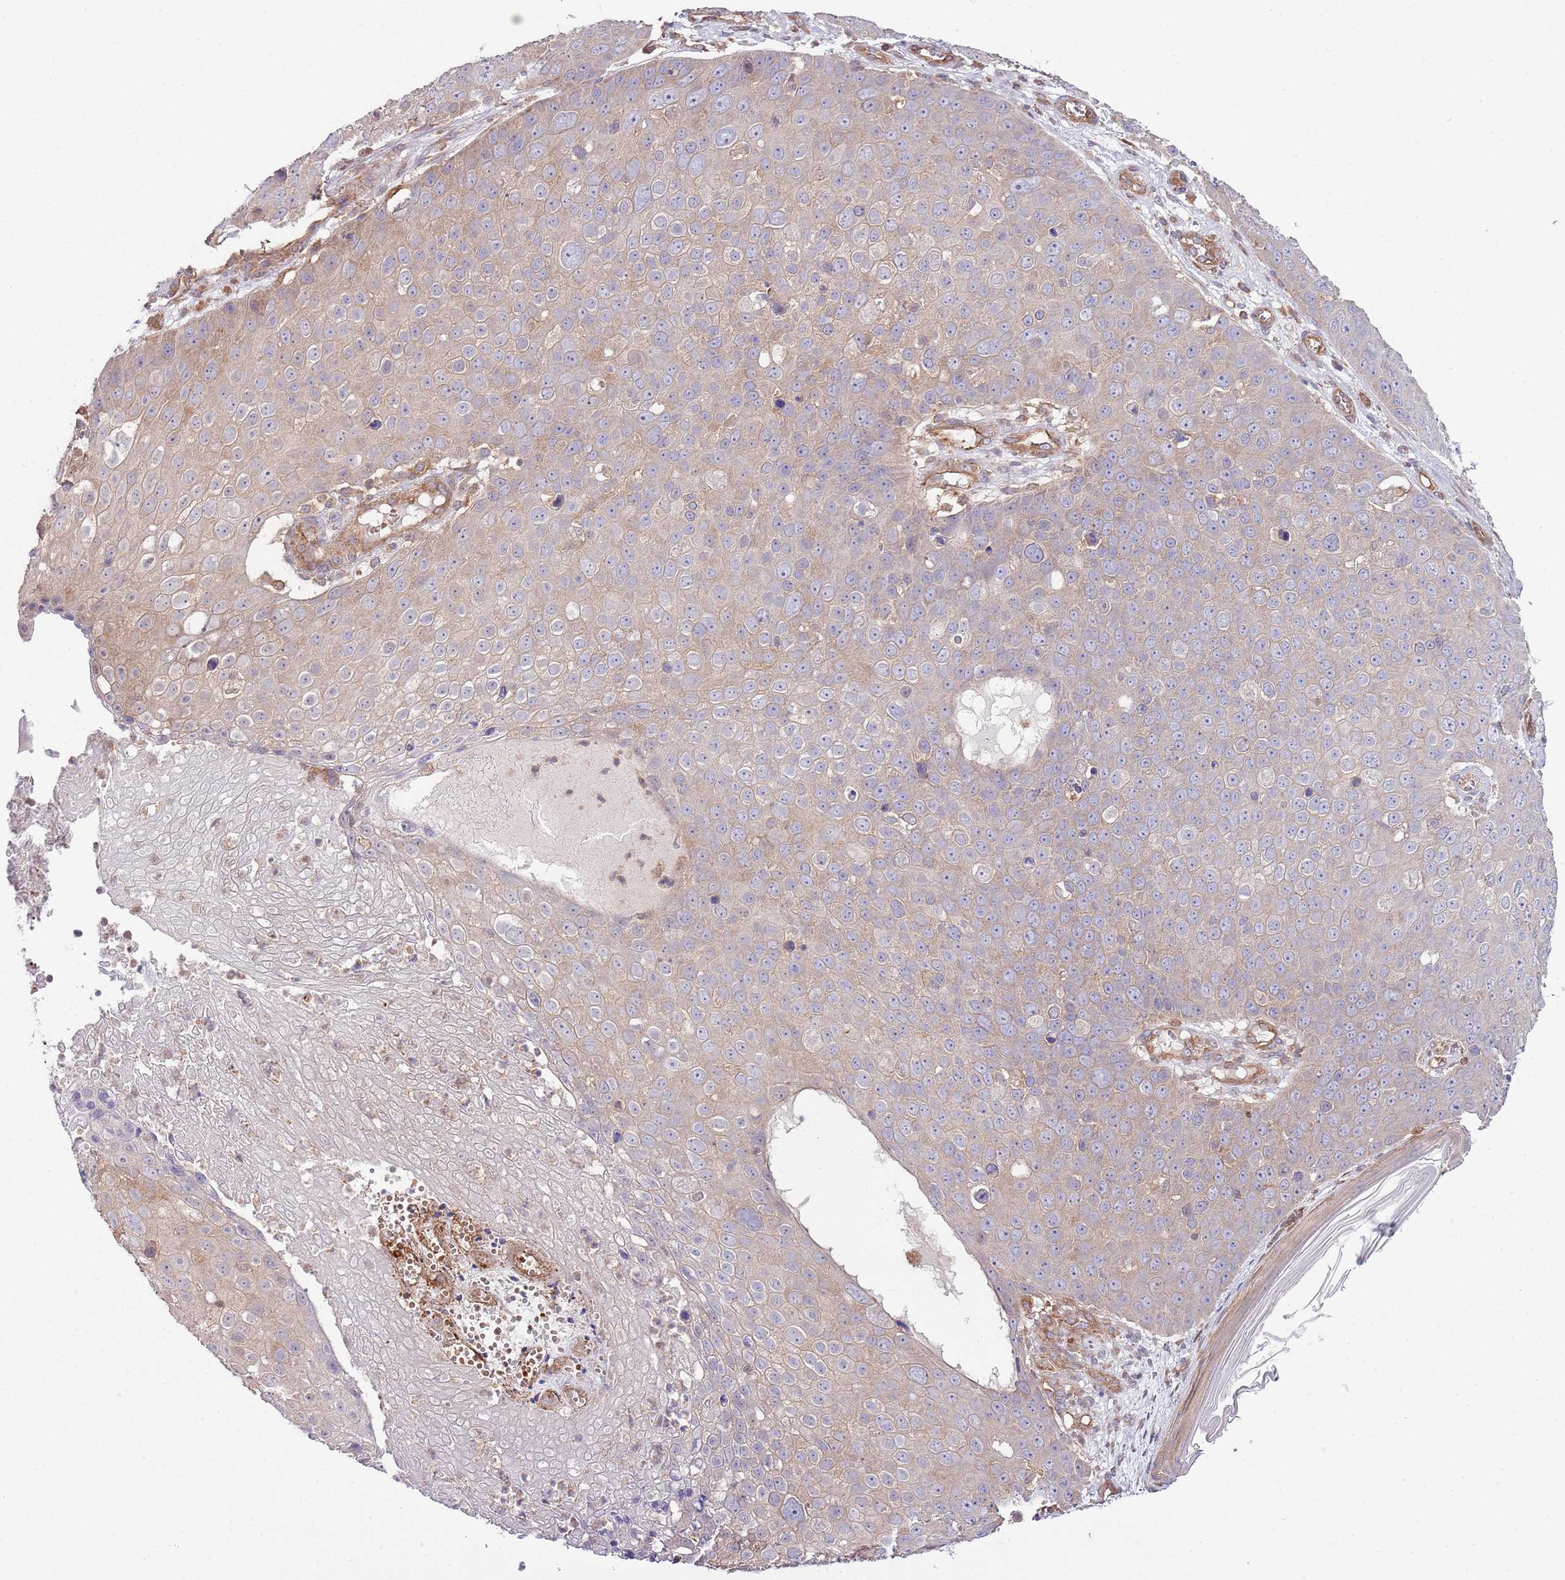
{"staining": {"intensity": "weak", "quantity": "<25%", "location": "cytoplasmic/membranous"}, "tissue": "skin cancer", "cell_type": "Tumor cells", "image_type": "cancer", "snomed": [{"axis": "morphology", "description": "Squamous cell carcinoma, NOS"}, {"axis": "topography", "description": "Skin"}], "caption": "Skin cancer (squamous cell carcinoma) stained for a protein using IHC reveals no staining tumor cells.", "gene": "LPIN2", "patient": {"sex": "male", "age": 71}}